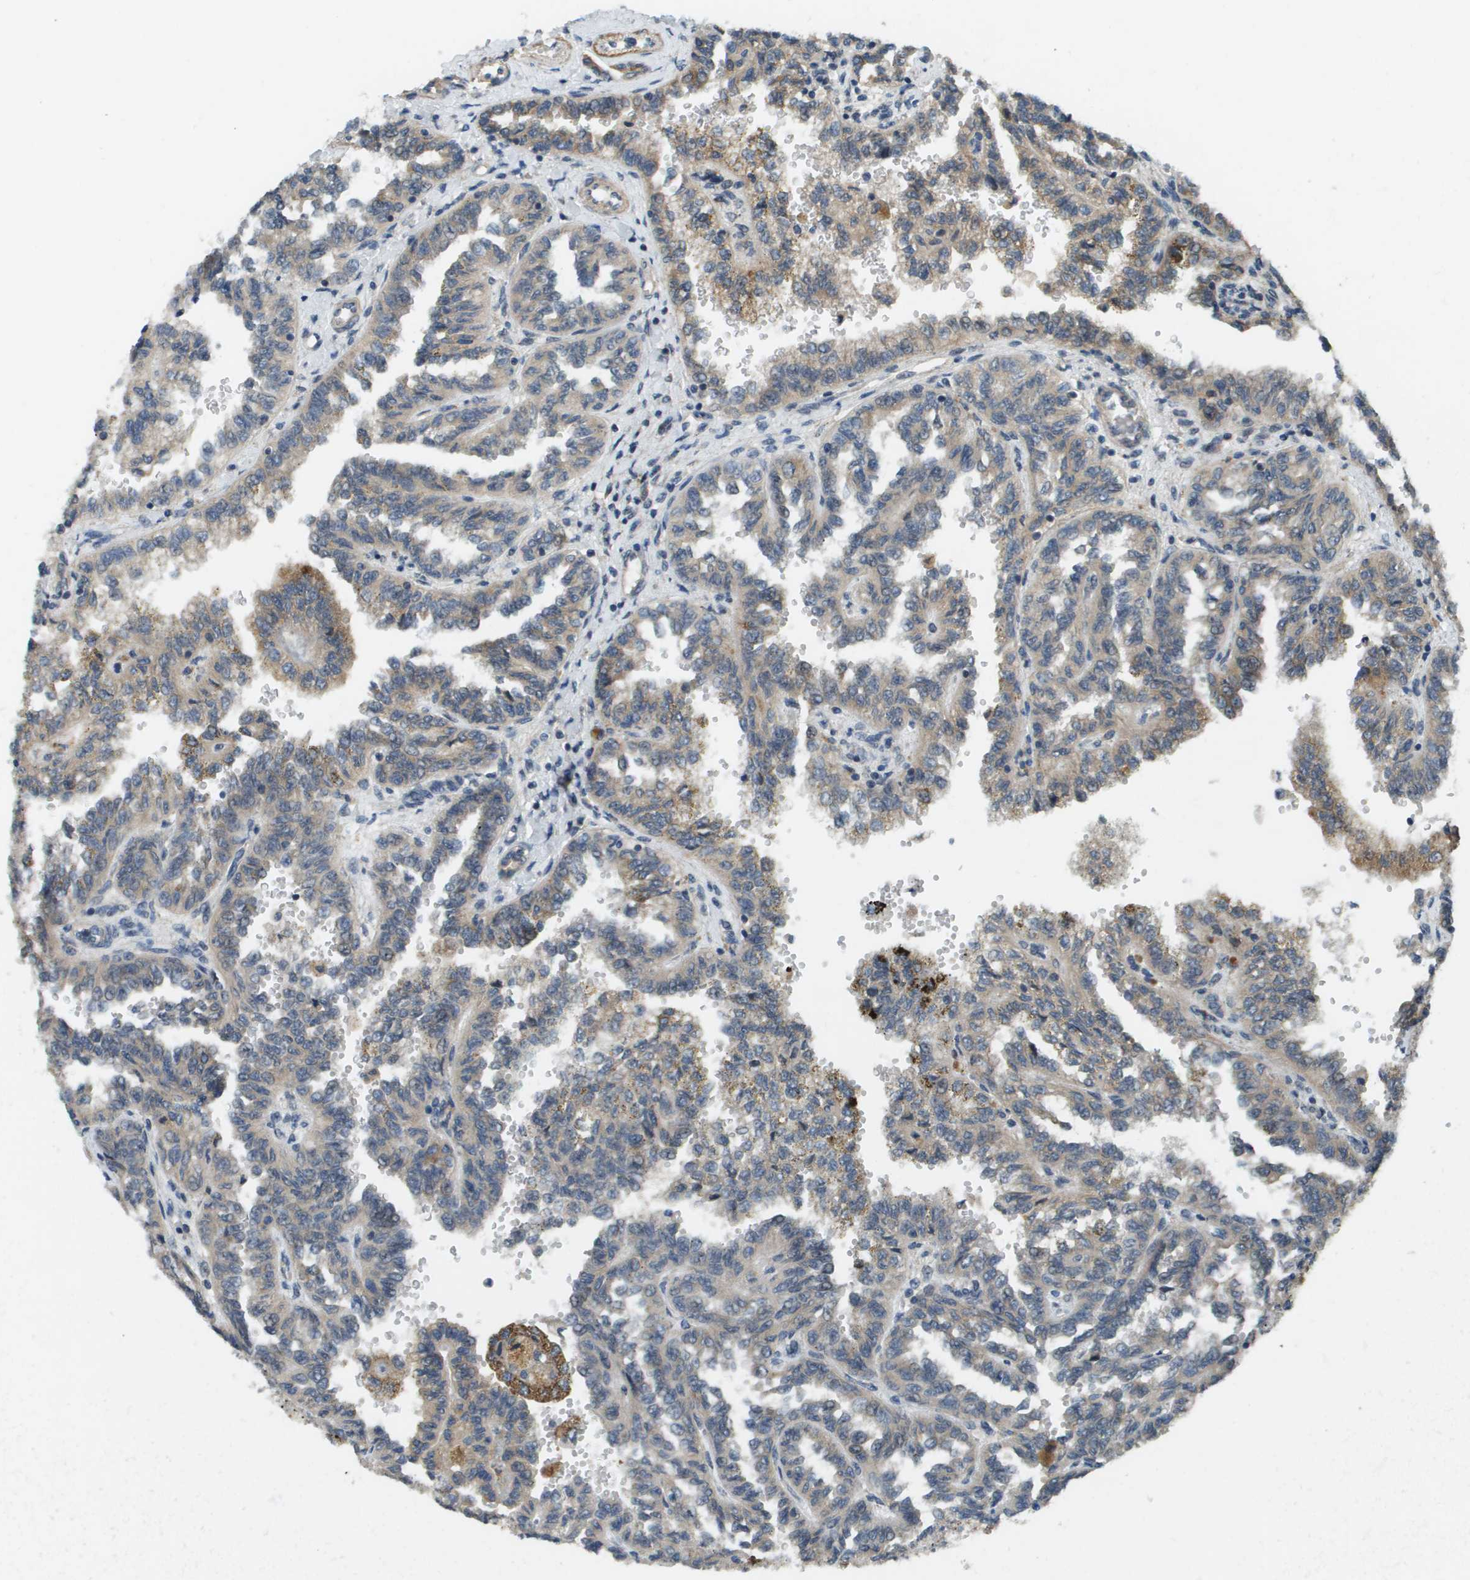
{"staining": {"intensity": "weak", "quantity": "25%-75%", "location": "cytoplasmic/membranous"}, "tissue": "renal cancer", "cell_type": "Tumor cells", "image_type": "cancer", "snomed": [{"axis": "morphology", "description": "Inflammation, NOS"}, {"axis": "morphology", "description": "Adenocarcinoma, NOS"}, {"axis": "topography", "description": "Kidney"}], "caption": "Protein expression analysis of renal cancer displays weak cytoplasmic/membranous expression in approximately 25%-75% of tumor cells.", "gene": "CDKN2C", "patient": {"sex": "male", "age": 68}}